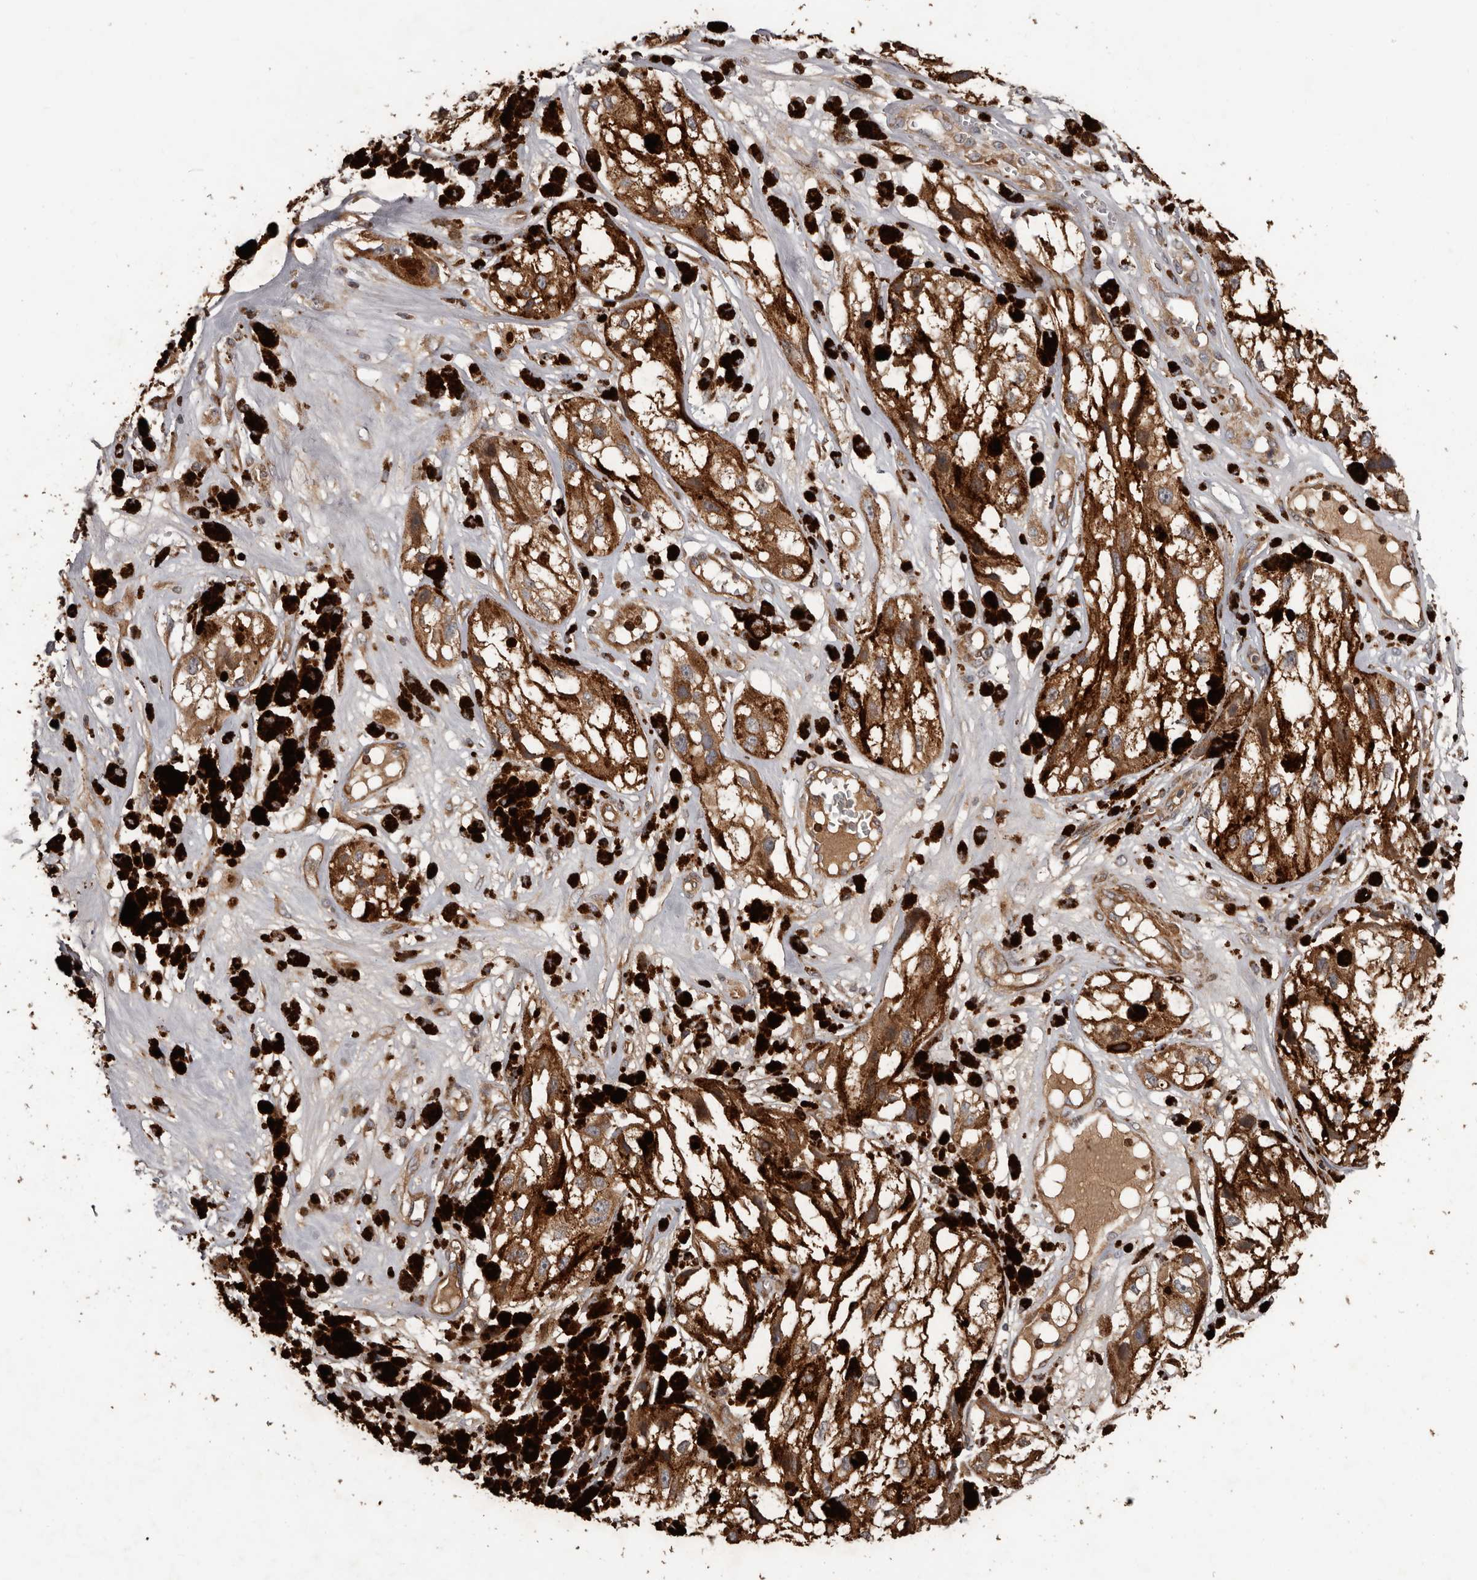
{"staining": {"intensity": "moderate", "quantity": ">75%", "location": "cytoplasmic/membranous"}, "tissue": "melanoma", "cell_type": "Tumor cells", "image_type": "cancer", "snomed": [{"axis": "morphology", "description": "Malignant melanoma, NOS"}, {"axis": "topography", "description": "Skin"}], "caption": "Melanoma tissue reveals moderate cytoplasmic/membranous expression in approximately >75% of tumor cells", "gene": "ARHGEF5", "patient": {"sex": "male", "age": 88}}